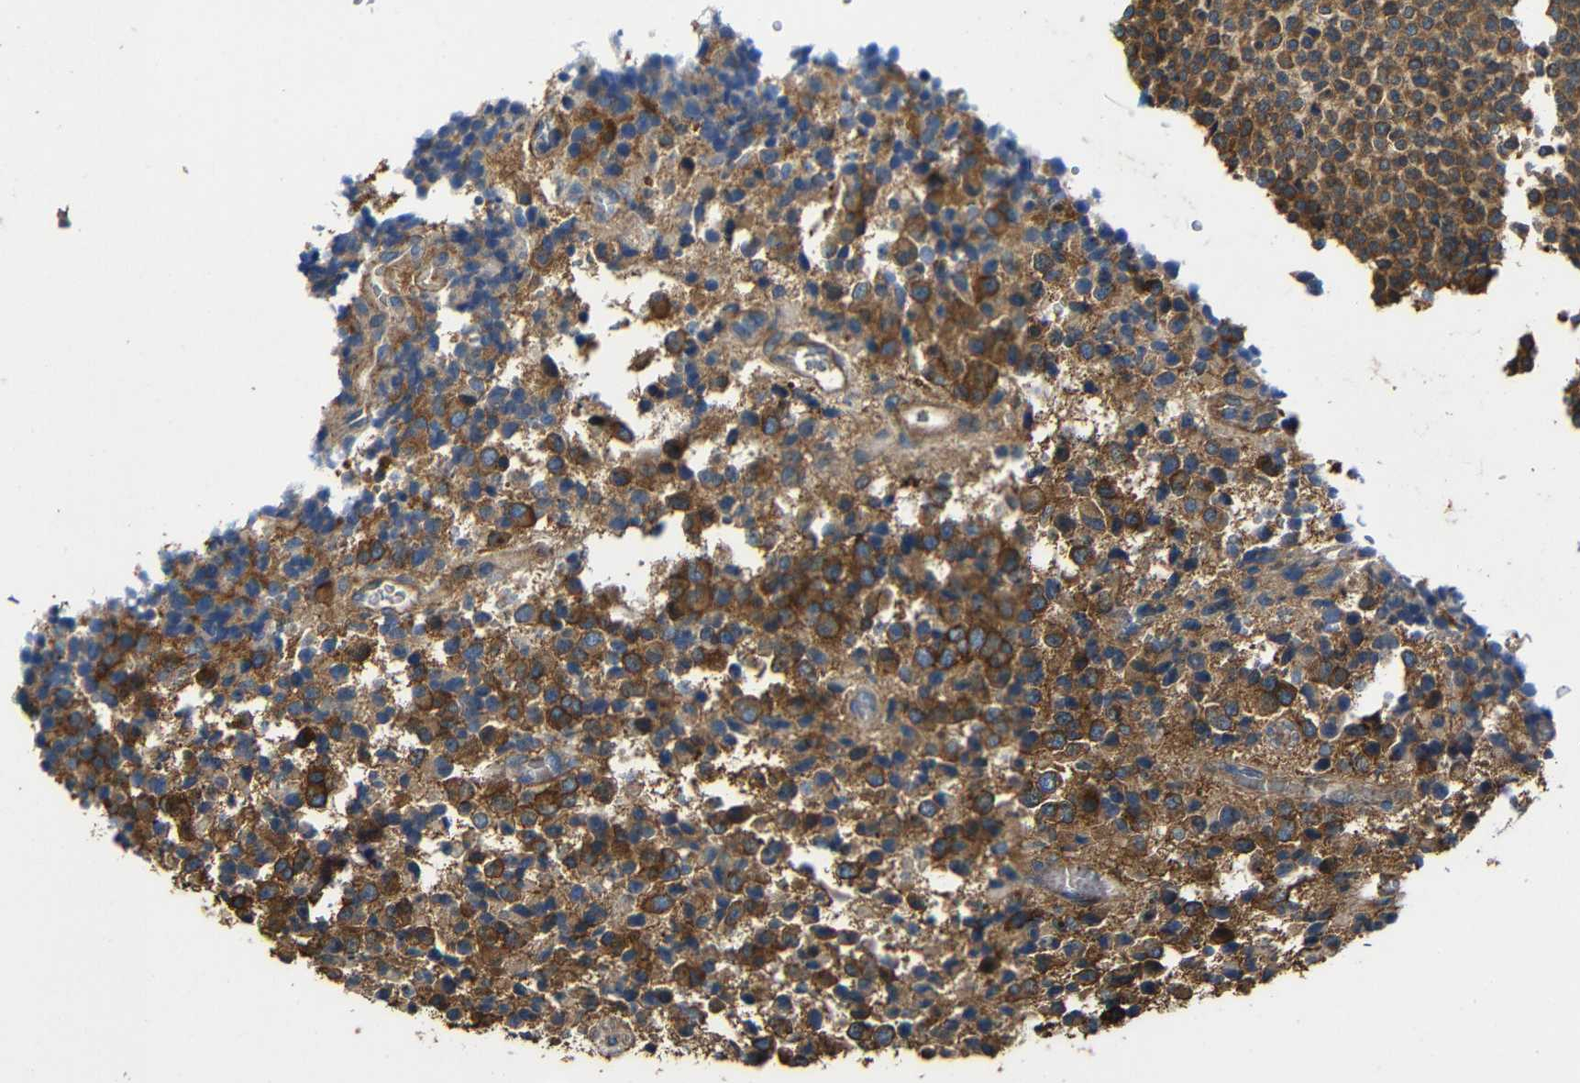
{"staining": {"intensity": "strong", "quantity": ">75%", "location": "cytoplasmic/membranous"}, "tissue": "glioma", "cell_type": "Tumor cells", "image_type": "cancer", "snomed": [{"axis": "morphology", "description": "Glioma, malignant, High grade"}, {"axis": "topography", "description": "pancreas cauda"}], "caption": "Glioma stained with IHC displays strong cytoplasmic/membranous positivity in approximately >75% of tumor cells.", "gene": "GDI1", "patient": {"sex": "male", "age": 60}}